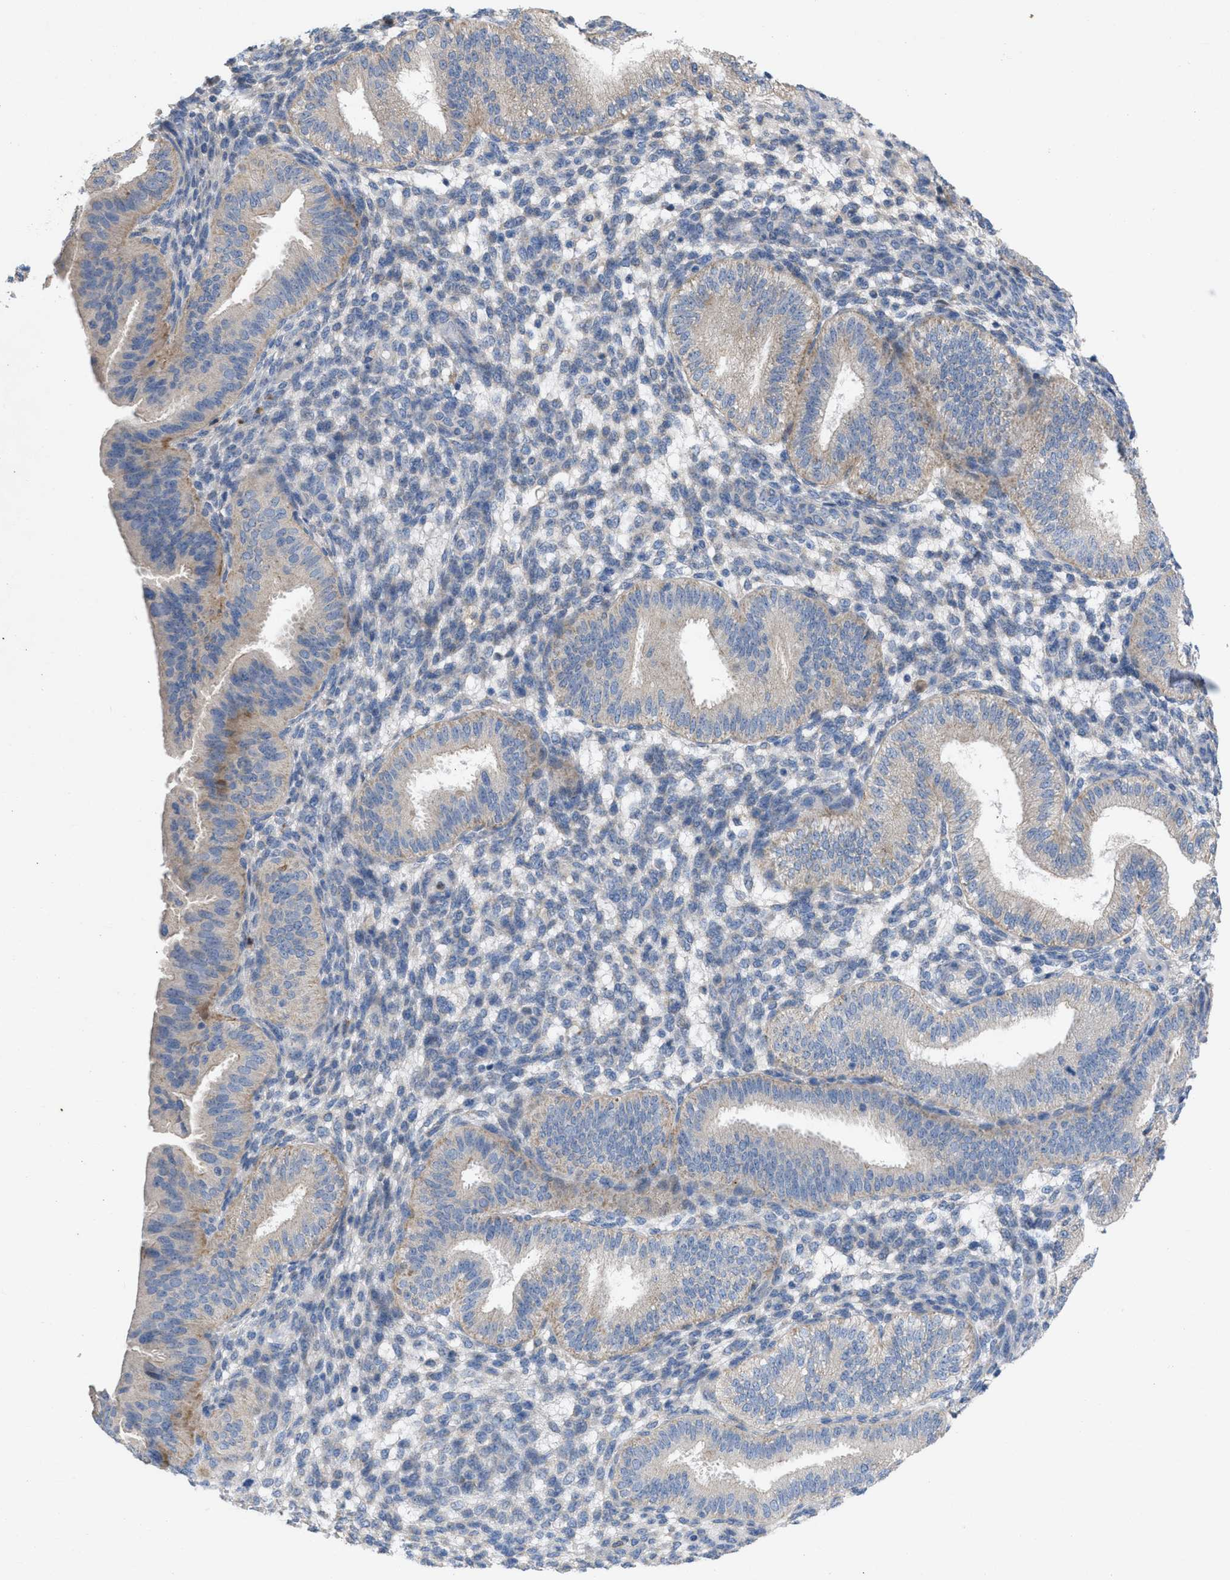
{"staining": {"intensity": "negative", "quantity": "none", "location": "none"}, "tissue": "endometrium", "cell_type": "Cells in endometrial stroma", "image_type": "normal", "snomed": [{"axis": "morphology", "description": "Normal tissue, NOS"}, {"axis": "topography", "description": "Endometrium"}], "caption": "This is an immunohistochemistry (IHC) photomicrograph of normal endometrium. There is no expression in cells in endometrial stroma.", "gene": "PLPPR5", "patient": {"sex": "female", "age": 39}}